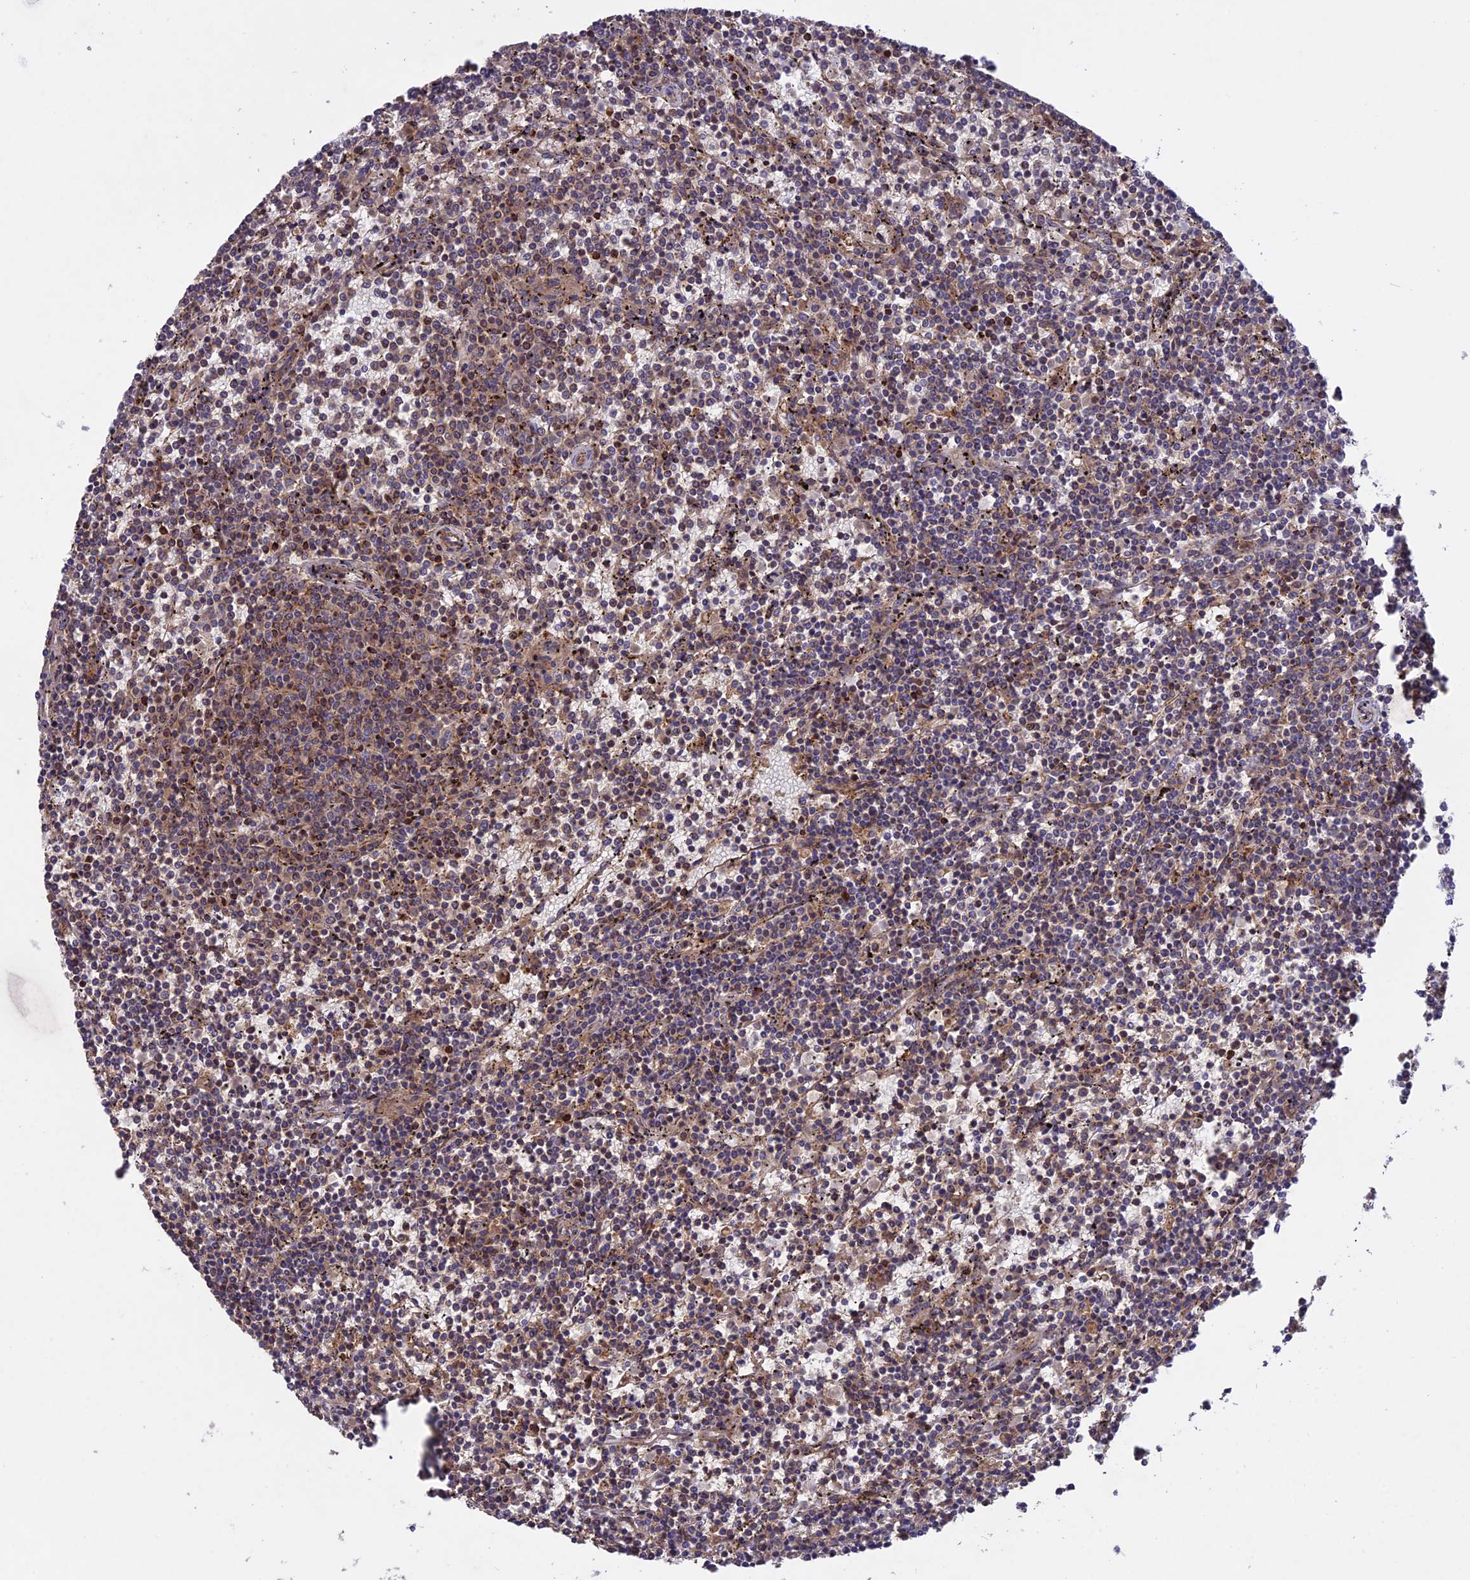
{"staining": {"intensity": "weak", "quantity": "25%-75%", "location": "cytoplasmic/membranous"}, "tissue": "lymphoma", "cell_type": "Tumor cells", "image_type": "cancer", "snomed": [{"axis": "morphology", "description": "Malignant lymphoma, non-Hodgkin's type, Low grade"}, {"axis": "topography", "description": "Spleen"}], "caption": "Tumor cells exhibit weak cytoplasmic/membranous expression in approximately 25%-75% of cells in low-grade malignant lymphoma, non-Hodgkin's type.", "gene": "ADO", "patient": {"sex": "female", "age": 50}}